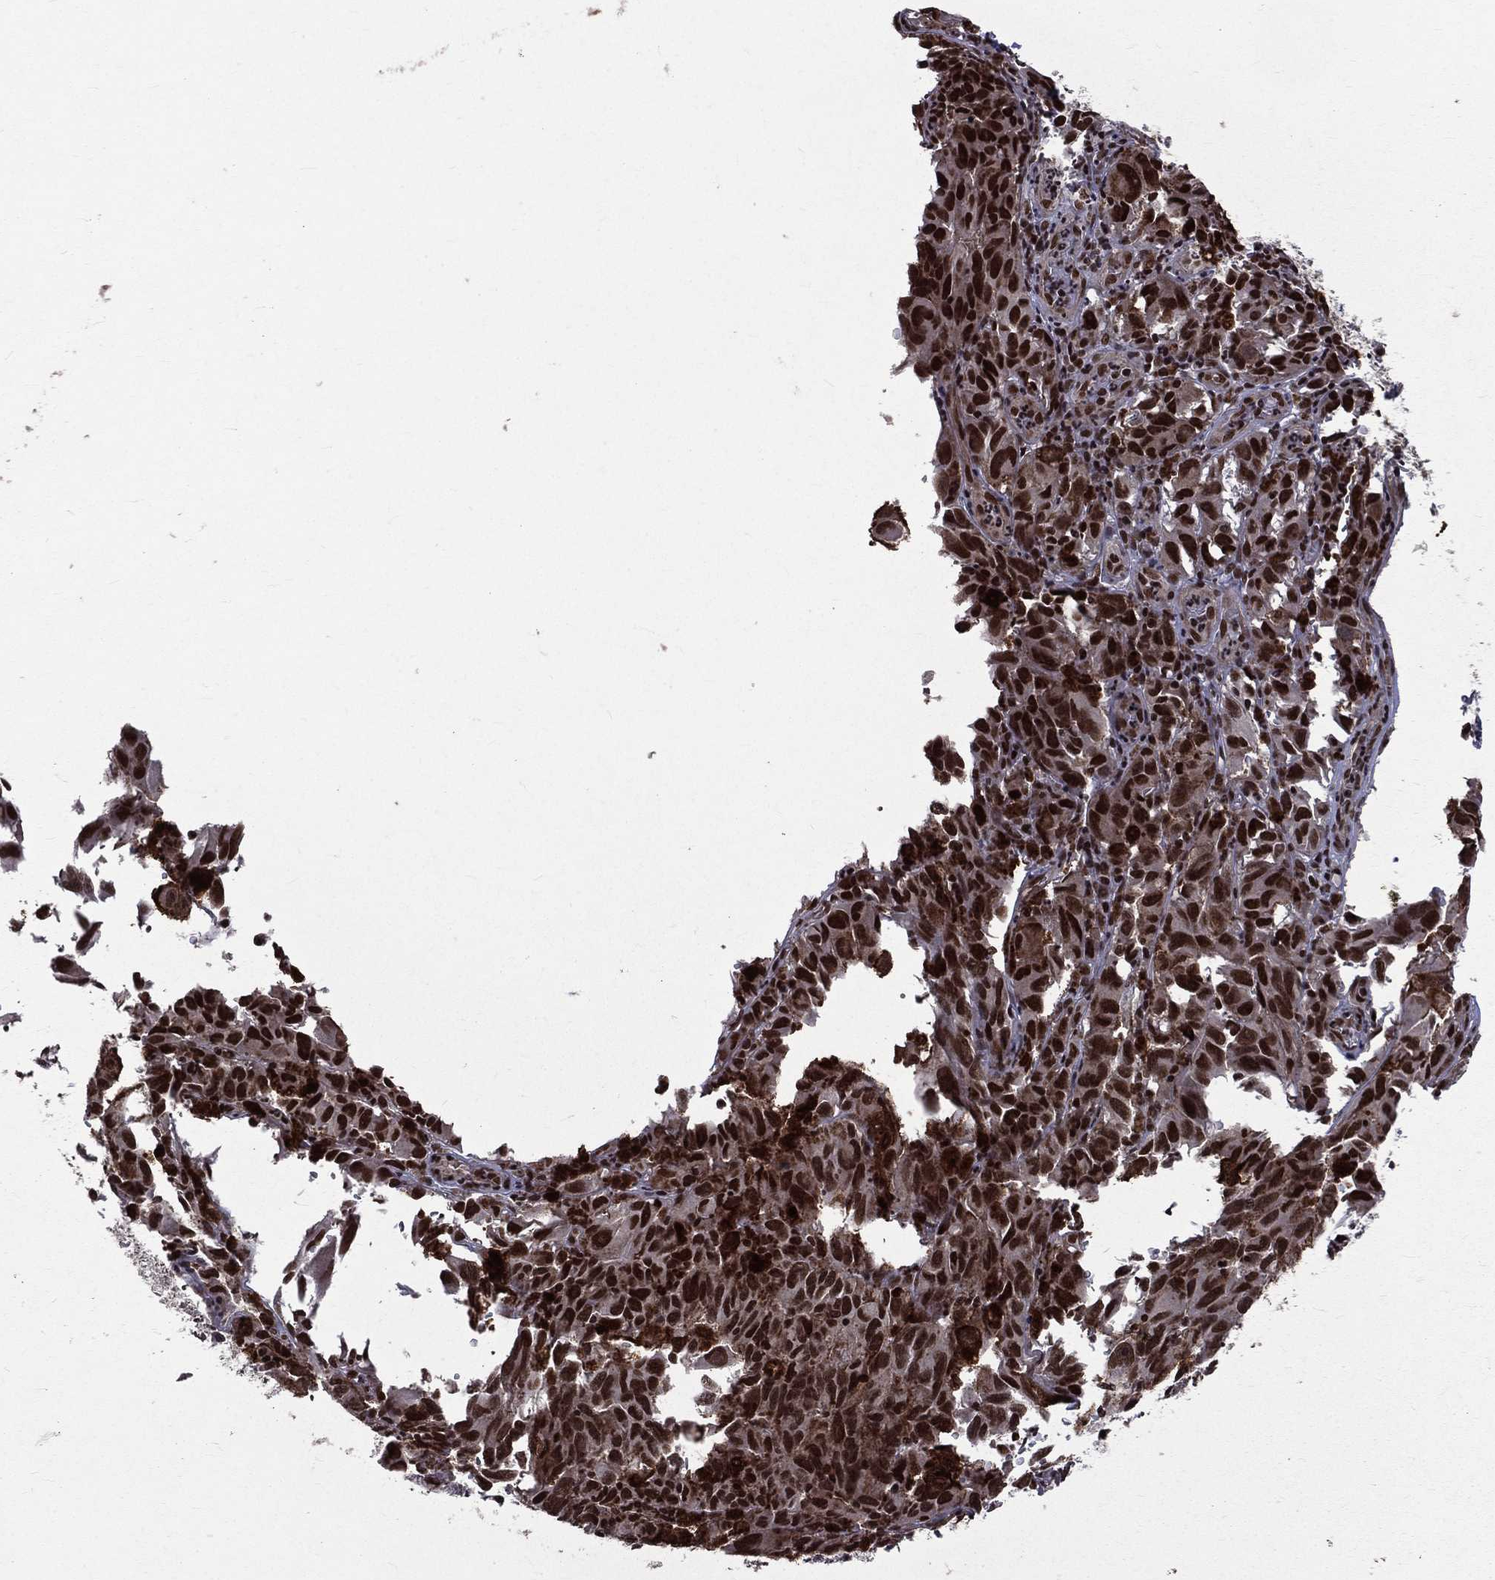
{"staining": {"intensity": "strong", "quantity": ">75%", "location": "nuclear"}, "tissue": "melanoma", "cell_type": "Tumor cells", "image_type": "cancer", "snomed": [{"axis": "morphology", "description": "Malignant melanoma, NOS"}, {"axis": "topography", "description": "Vulva, labia, clitoris and Bartholin´s gland, NO"}], "caption": "Melanoma stained with a protein marker demonstrates strong staining in tumor cells.", "gene": "SMC3", "patient": {"sex": "female", "age": 75}}